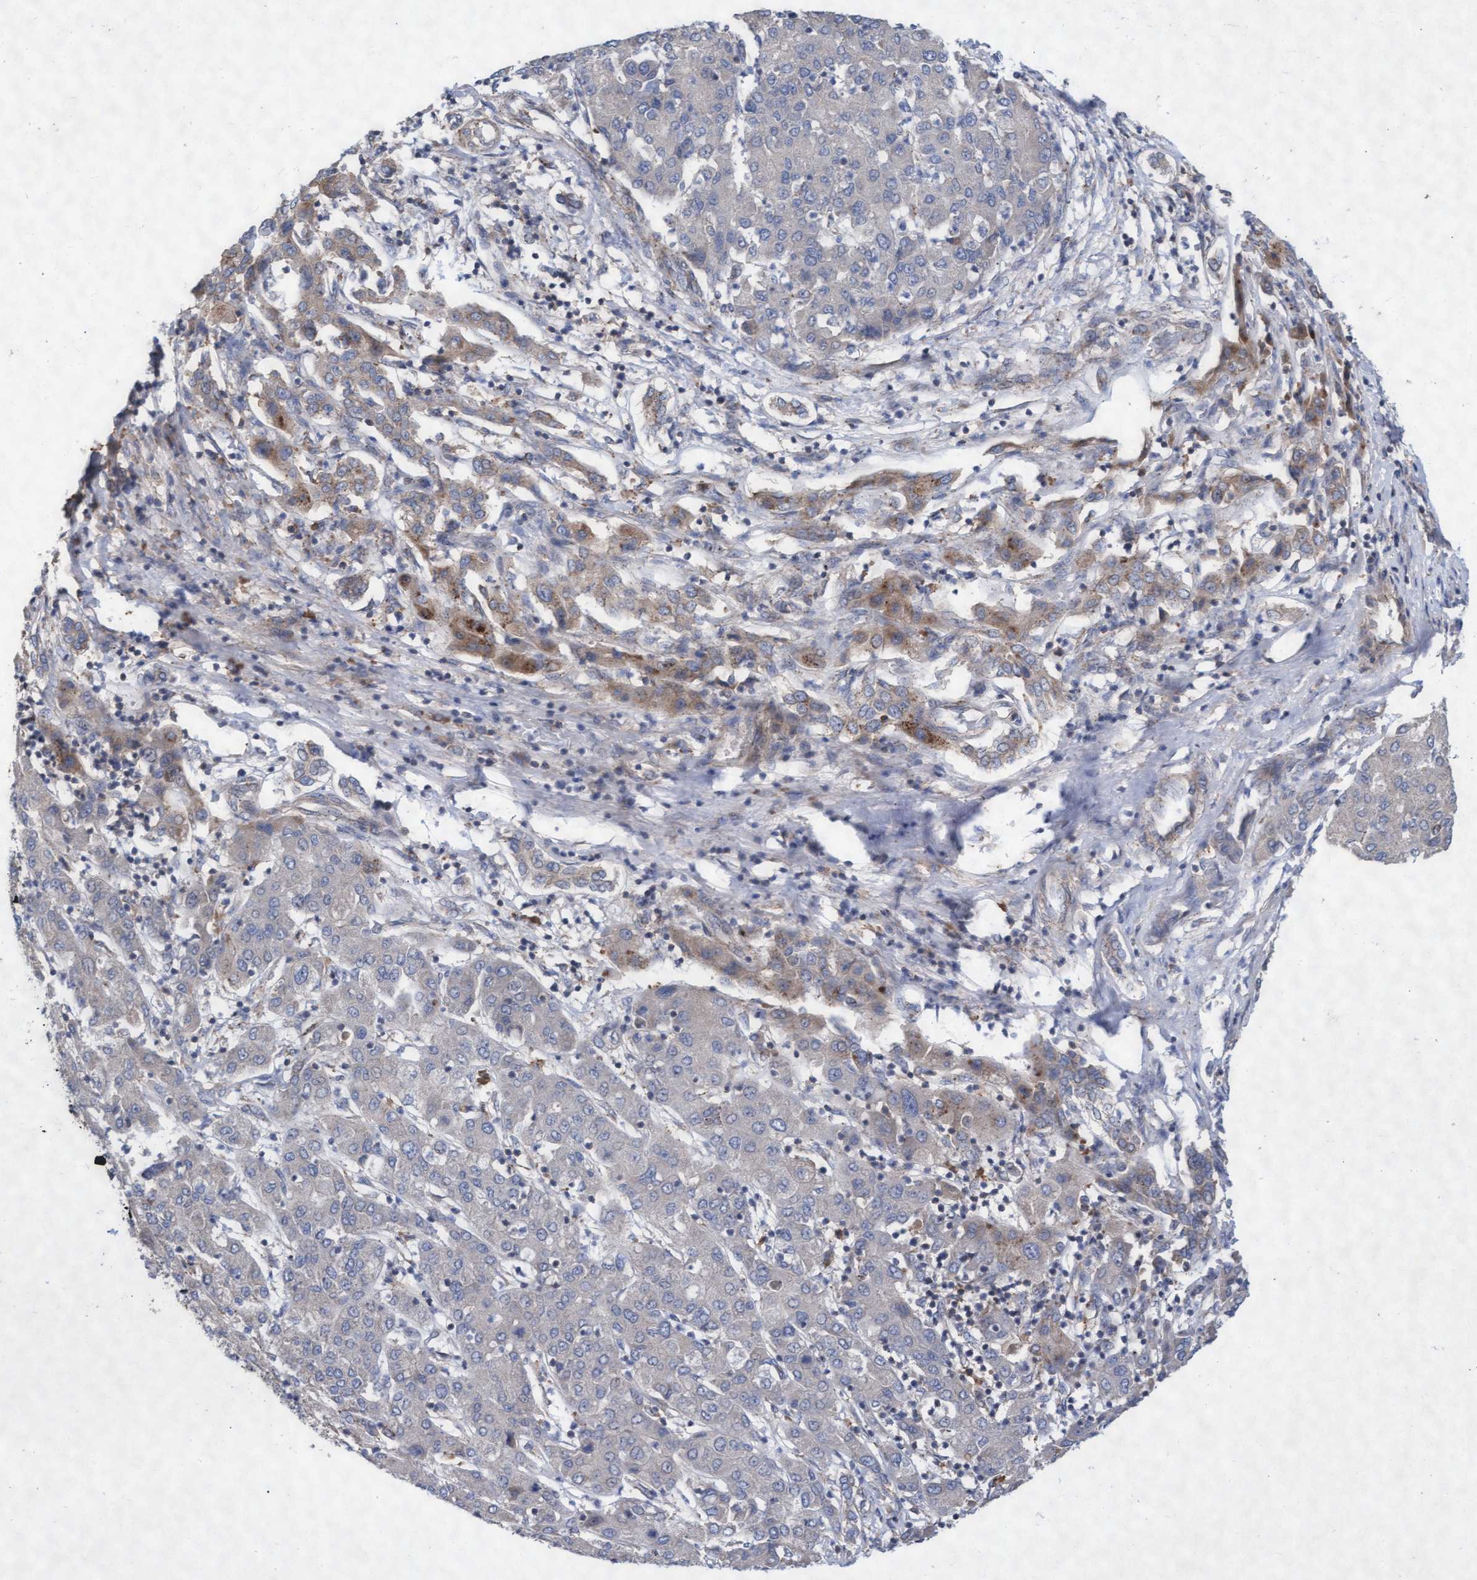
{"staining": {"intensity": "negative", "quantity": "none", "location": "none"}, "tissue": "liver cancer", "cell_type": "Tumor cells", "image_type": "cancer", "snomed": [{"axis": "morphology", "description": "Carcinoma, Hepatocellular, NOS"}, {"axis": "topography", "description": "Liver"}], "caption": "DAB (3,3'-diaminobenzidine) immunohistochemical staining of human hepatocellular carcinoma (liver) demonstrates no significant positivity in tumor cells. (DAB (3,3'-diaminobenzidine) immunohistochemistry (IHC) visualized using brightfield microscopy, high magnification).", "gene": "ABCF2", "patient": {"sex": "male", "age": 65}}